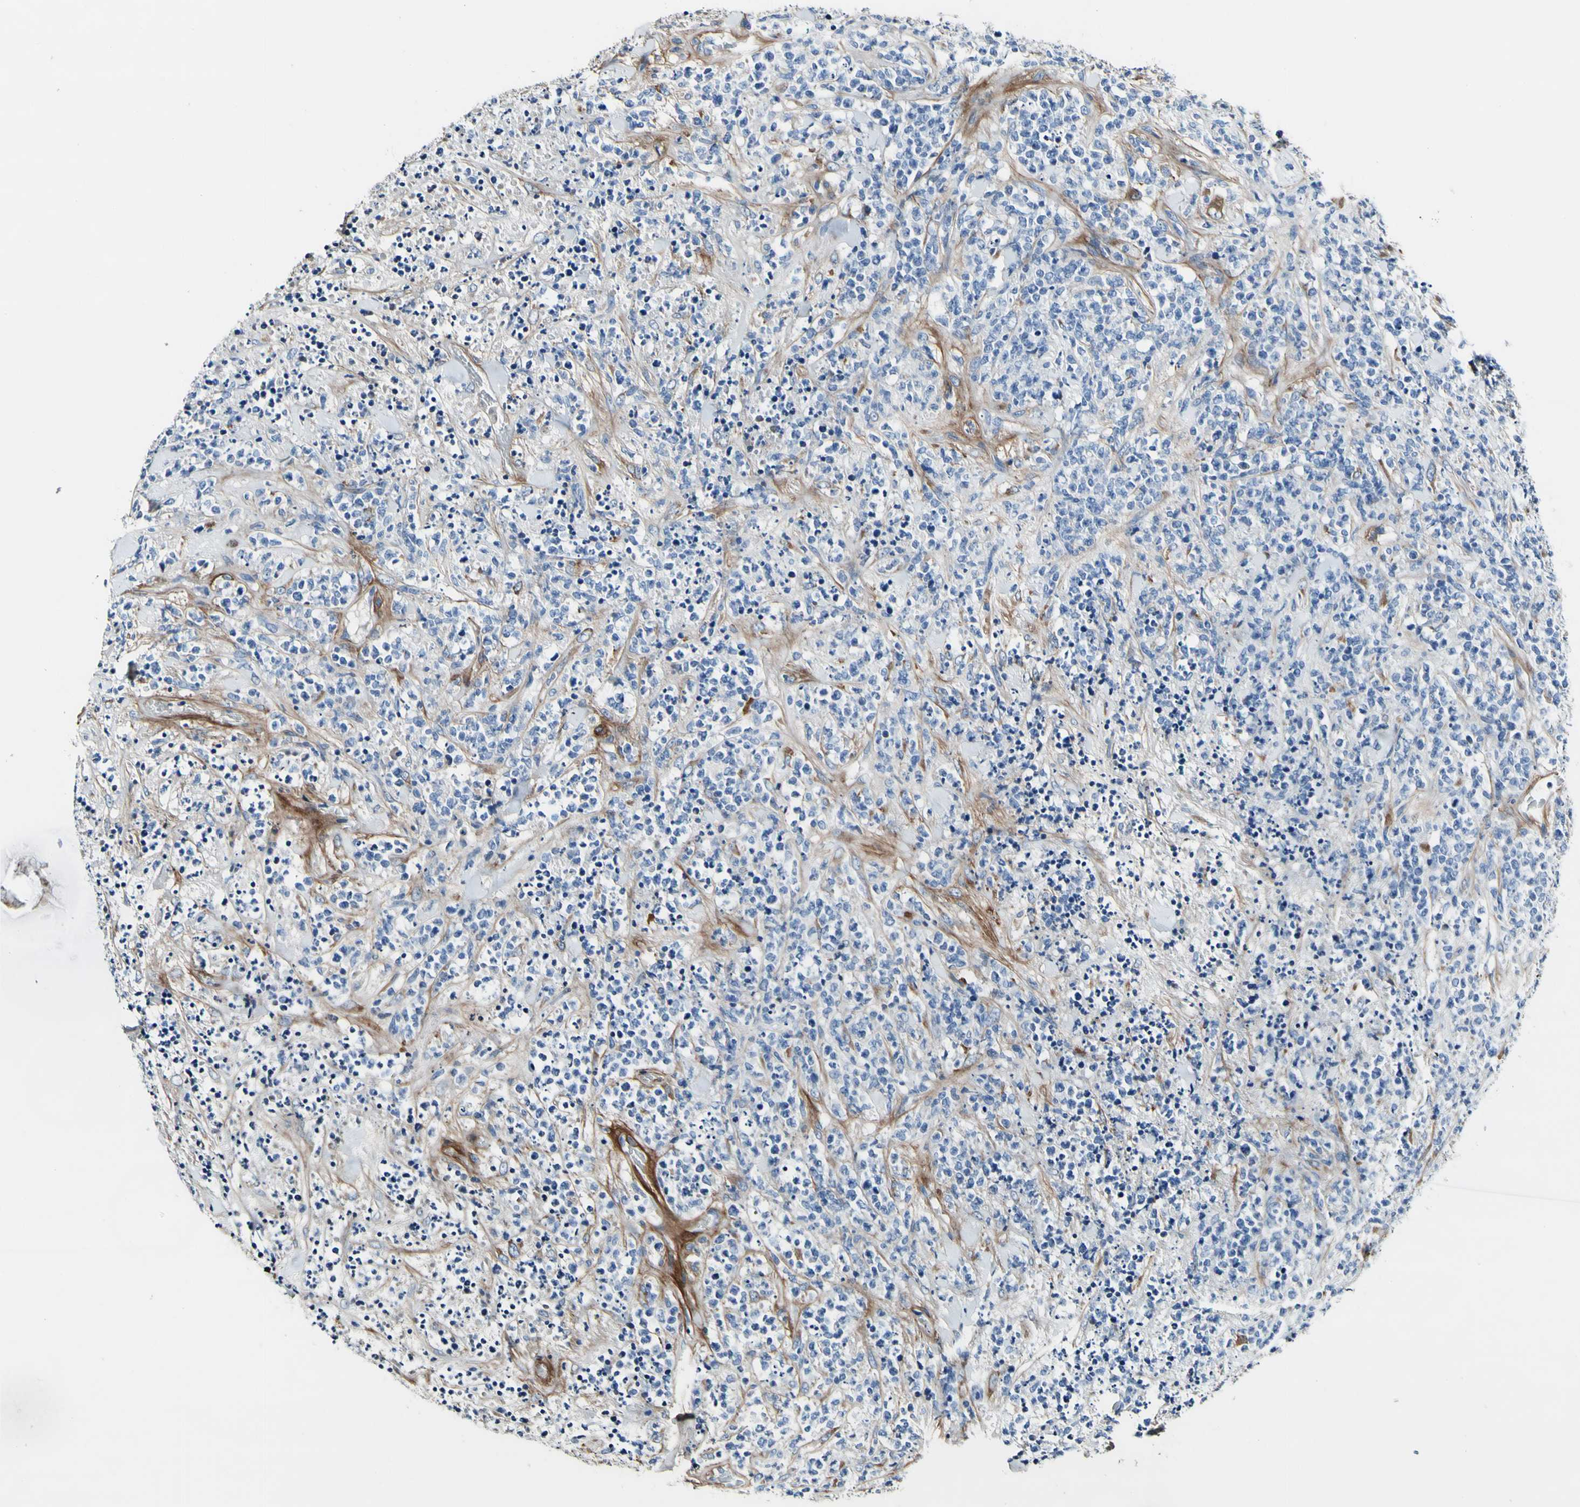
{"staining": {"intensity": "negative", "quantity": "none", "location": "none"}, "tissue": "lymphoma", "cell_type": "Tumor cells", "image_type": "cancer", "snomed": [{"axis": "morphology", "description": "Malignant lymphoma, non-Hodgkin's type, High grade"}, {"axis": "topography", "description": "Soft tissue"}], "caption": "Tumor cells are negative for protein expression in human high-grade malignant lymphoma, non-Hodgkin's type. (DAB immunohistochemistry (IHC) visualized using brightfield microscopy, high magnification).", "gene": "COL6A3", "patient": {"sex": "male", "age": 18}}